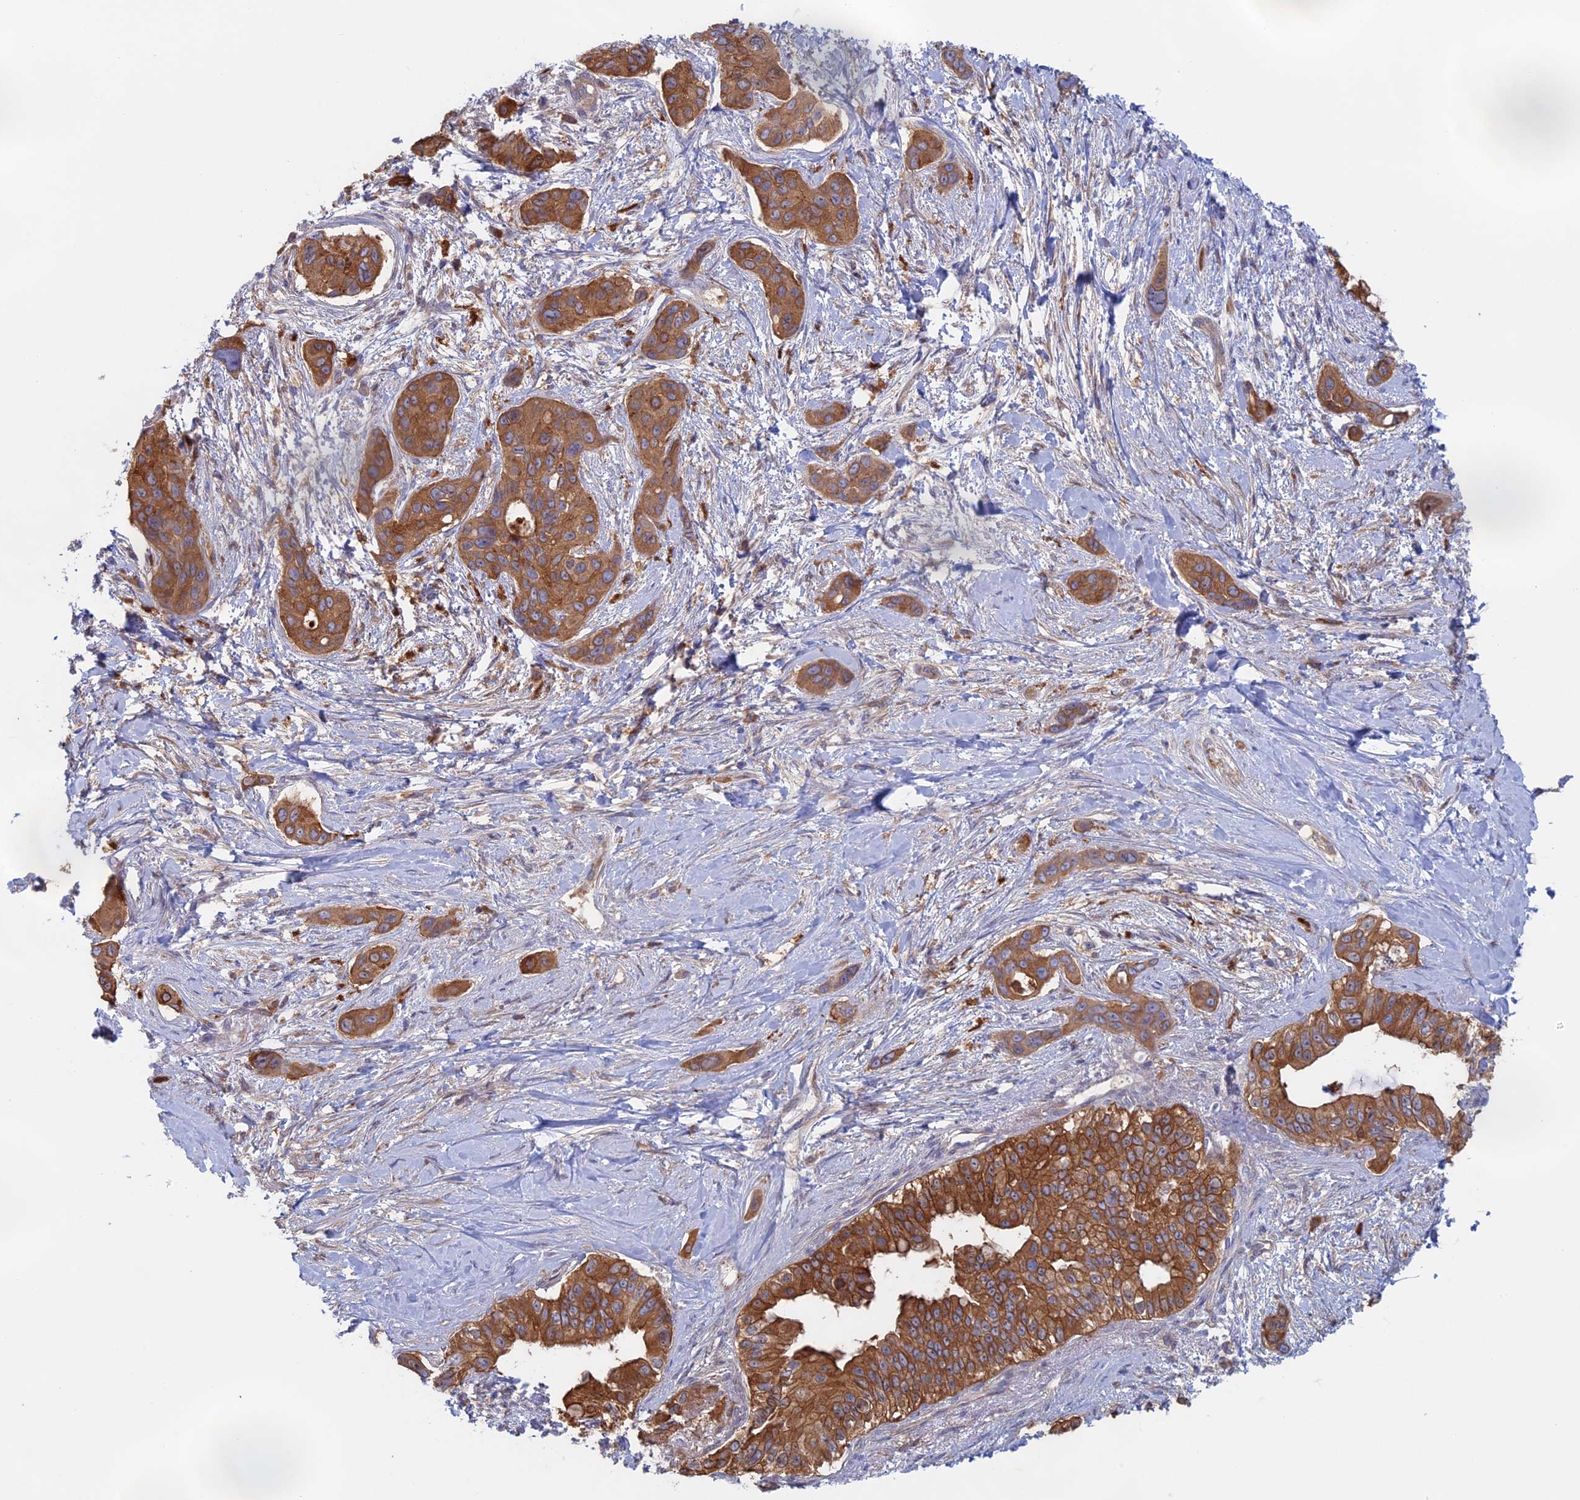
{"staining": {"intensity": "moderate", "quantity": ">75%", "location": "cytoplasmic/membranous"}, "tissue": "pancreatic cancer", "cell_type": "Tumor cells", "image_type": "cancer", "snomed": [{"axis": "morphology", "description": "Adenocarcinoma, NOS"}, {"axis": "topography", "description": "Pancreas"}], "caption": "High-power microscopy captured an immunohistochemistry micrograph of pancreatic cancer, revealing moderate cytoplasmic/membranous staining in about >75% of tumor cells.", "gene": "SYNDIG1L", "patient": {"sex": "male", "age": 72}}